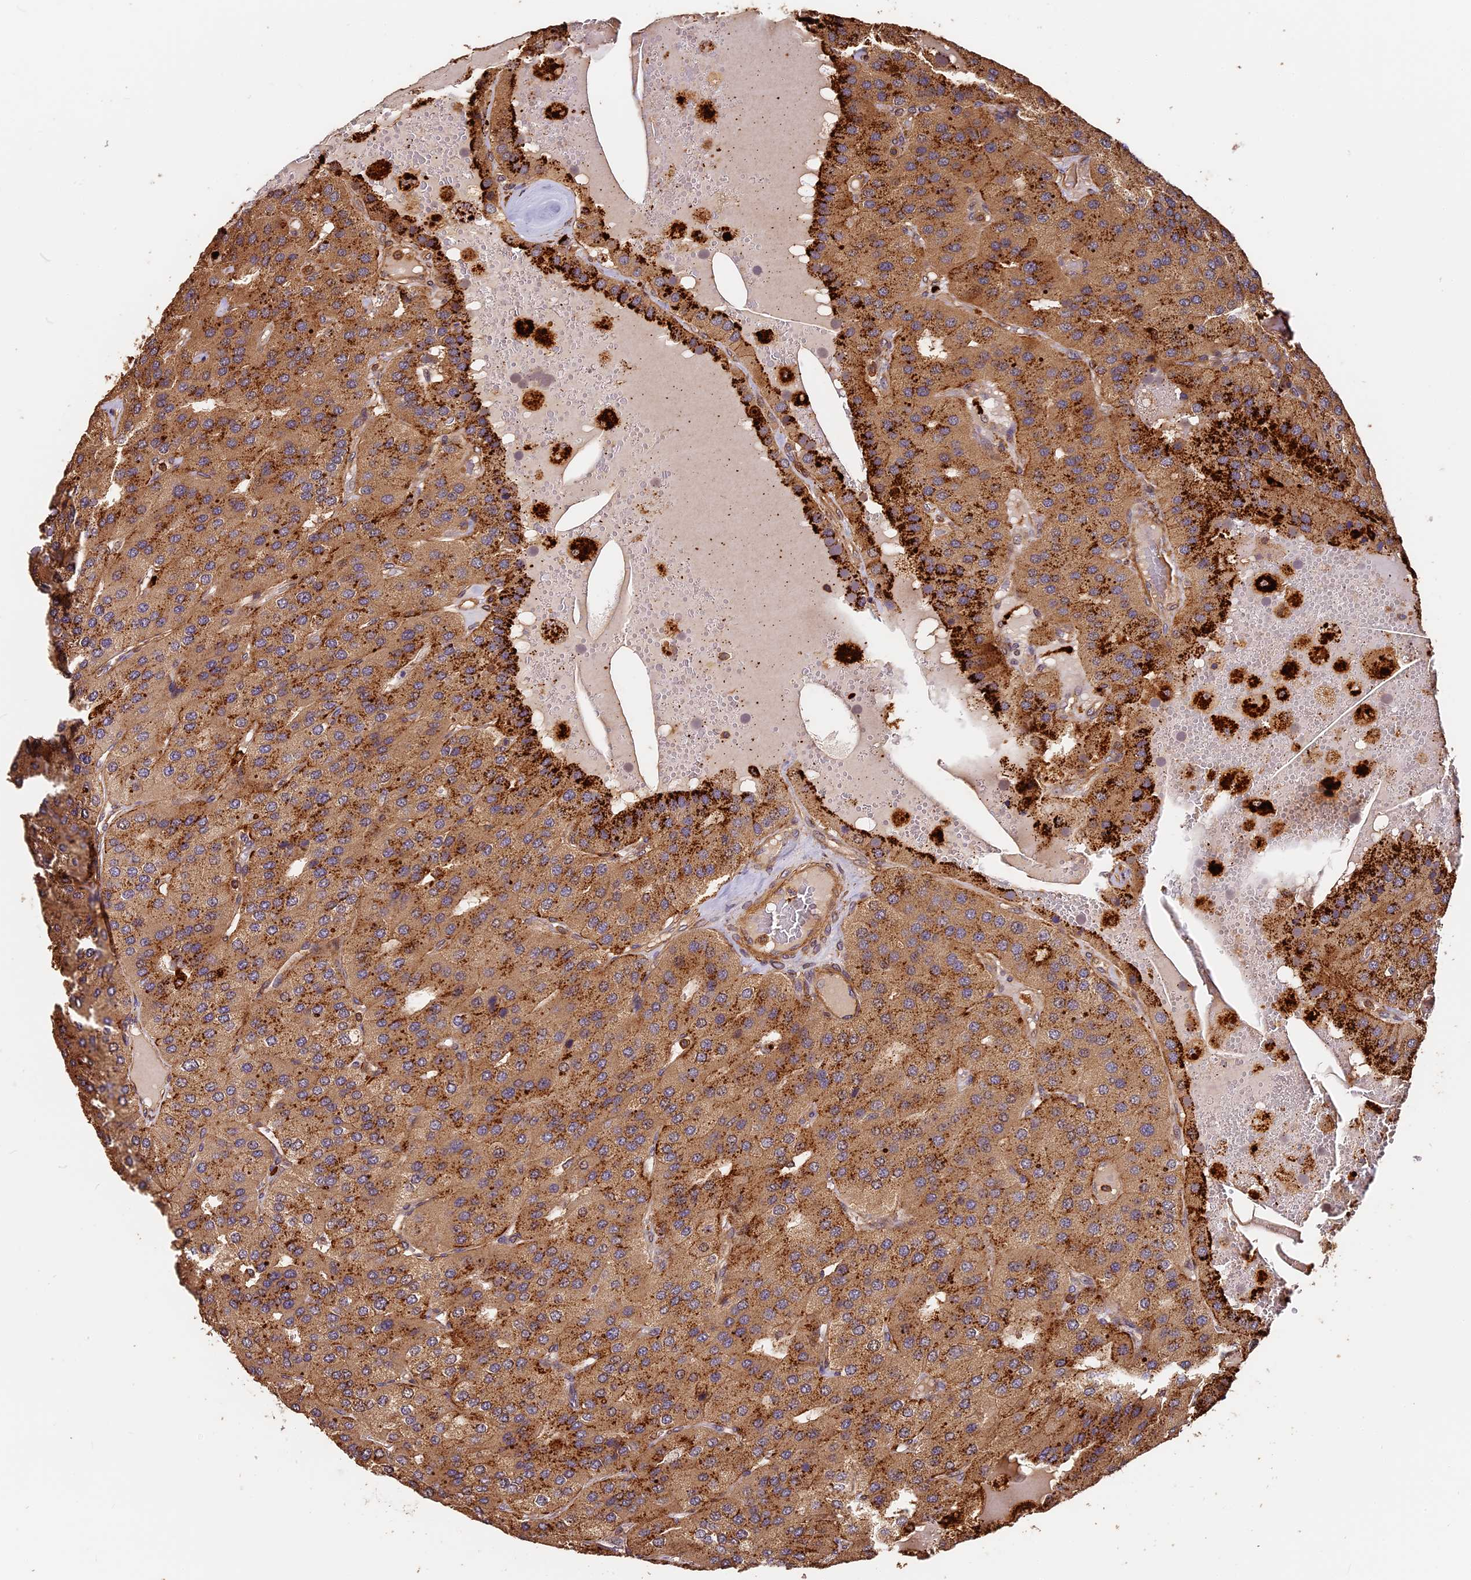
{"staining": {"intensity": "moderate", "quantity": ">75%", "location": "cytoplasmic/membranous"}, "tissue": "parathyroid gland", "cell_type": "Glandular cells", "image_type": "normal", "snomed": [{"axis": "morphology", "description": "Normal tissue, NOS"}, {"axis": "morphology", "description": "Adenoma, NOS"}, {"axis": "topography", "description": "Parathyroid gland"}], "caption": "Immunohistochemistry (IHC) micrograph of unremarkable human parathyroid gland stained for a protein (brown), which shows medium levels of moderate cytoplasmic/membranous staining in approximately >75% of glandular cells.", "gene": "MMP15", "patient": {"sex": "female", "age": 86}}